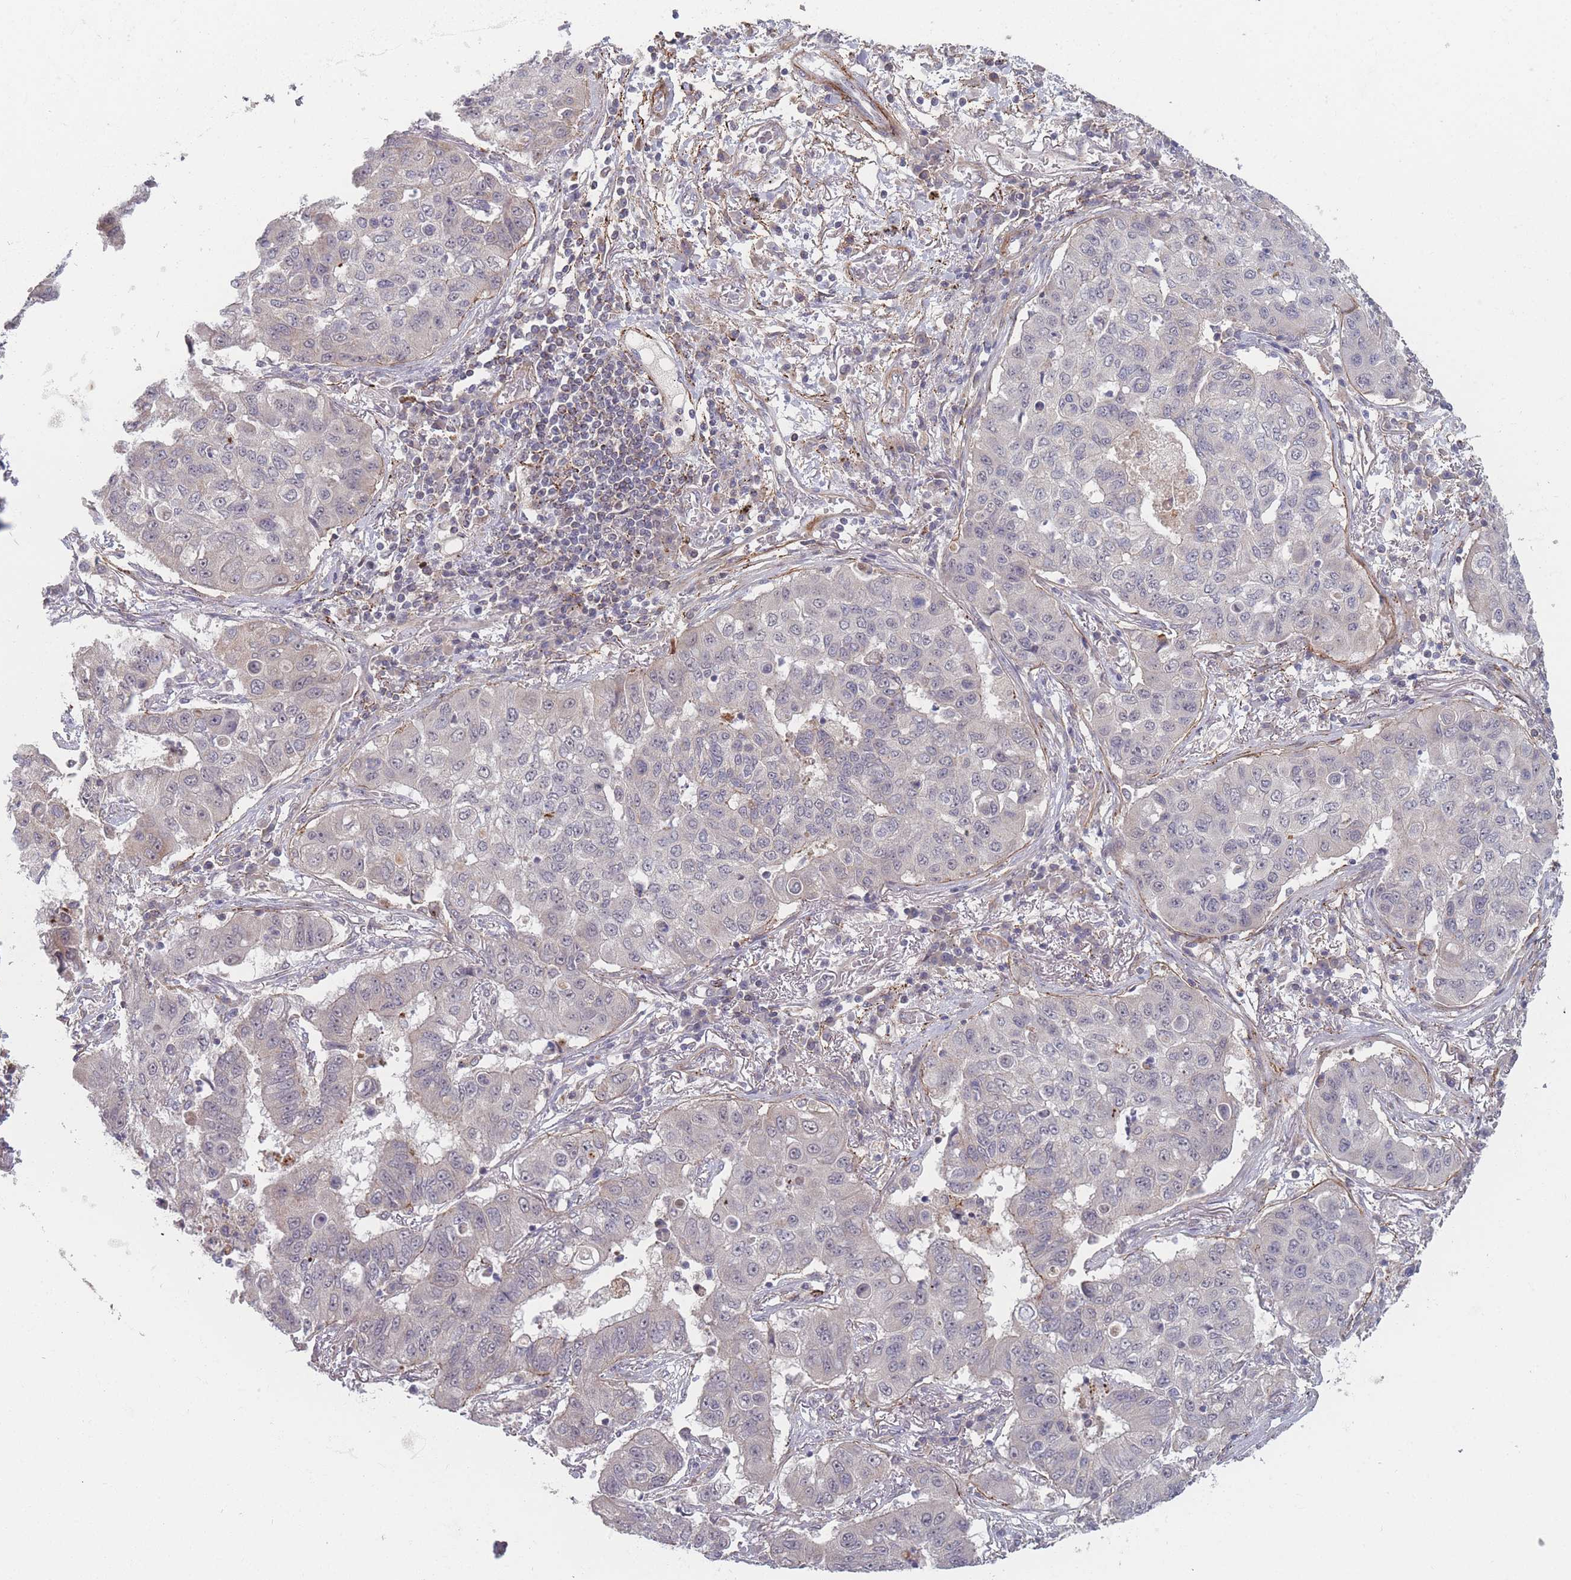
{"staining": {"intensity": "negative", "quantity": "none", "location": "none"}, "tissue": "lung cancer", "cell_type": "Tumor cells", "image_type": "cancer", "snomed": [{"axis": "morphology", "description": "Squamous cell carcinoma, NOS"}, {"axis": "topography", "description": "Lung"}], "caption": "Human lung squamous cell carcinoma stained for a protein using IHC exhibits no staining in tumor cells.", "gene": "TMEM232", "patient": {"sex": "male", "age": 74}}